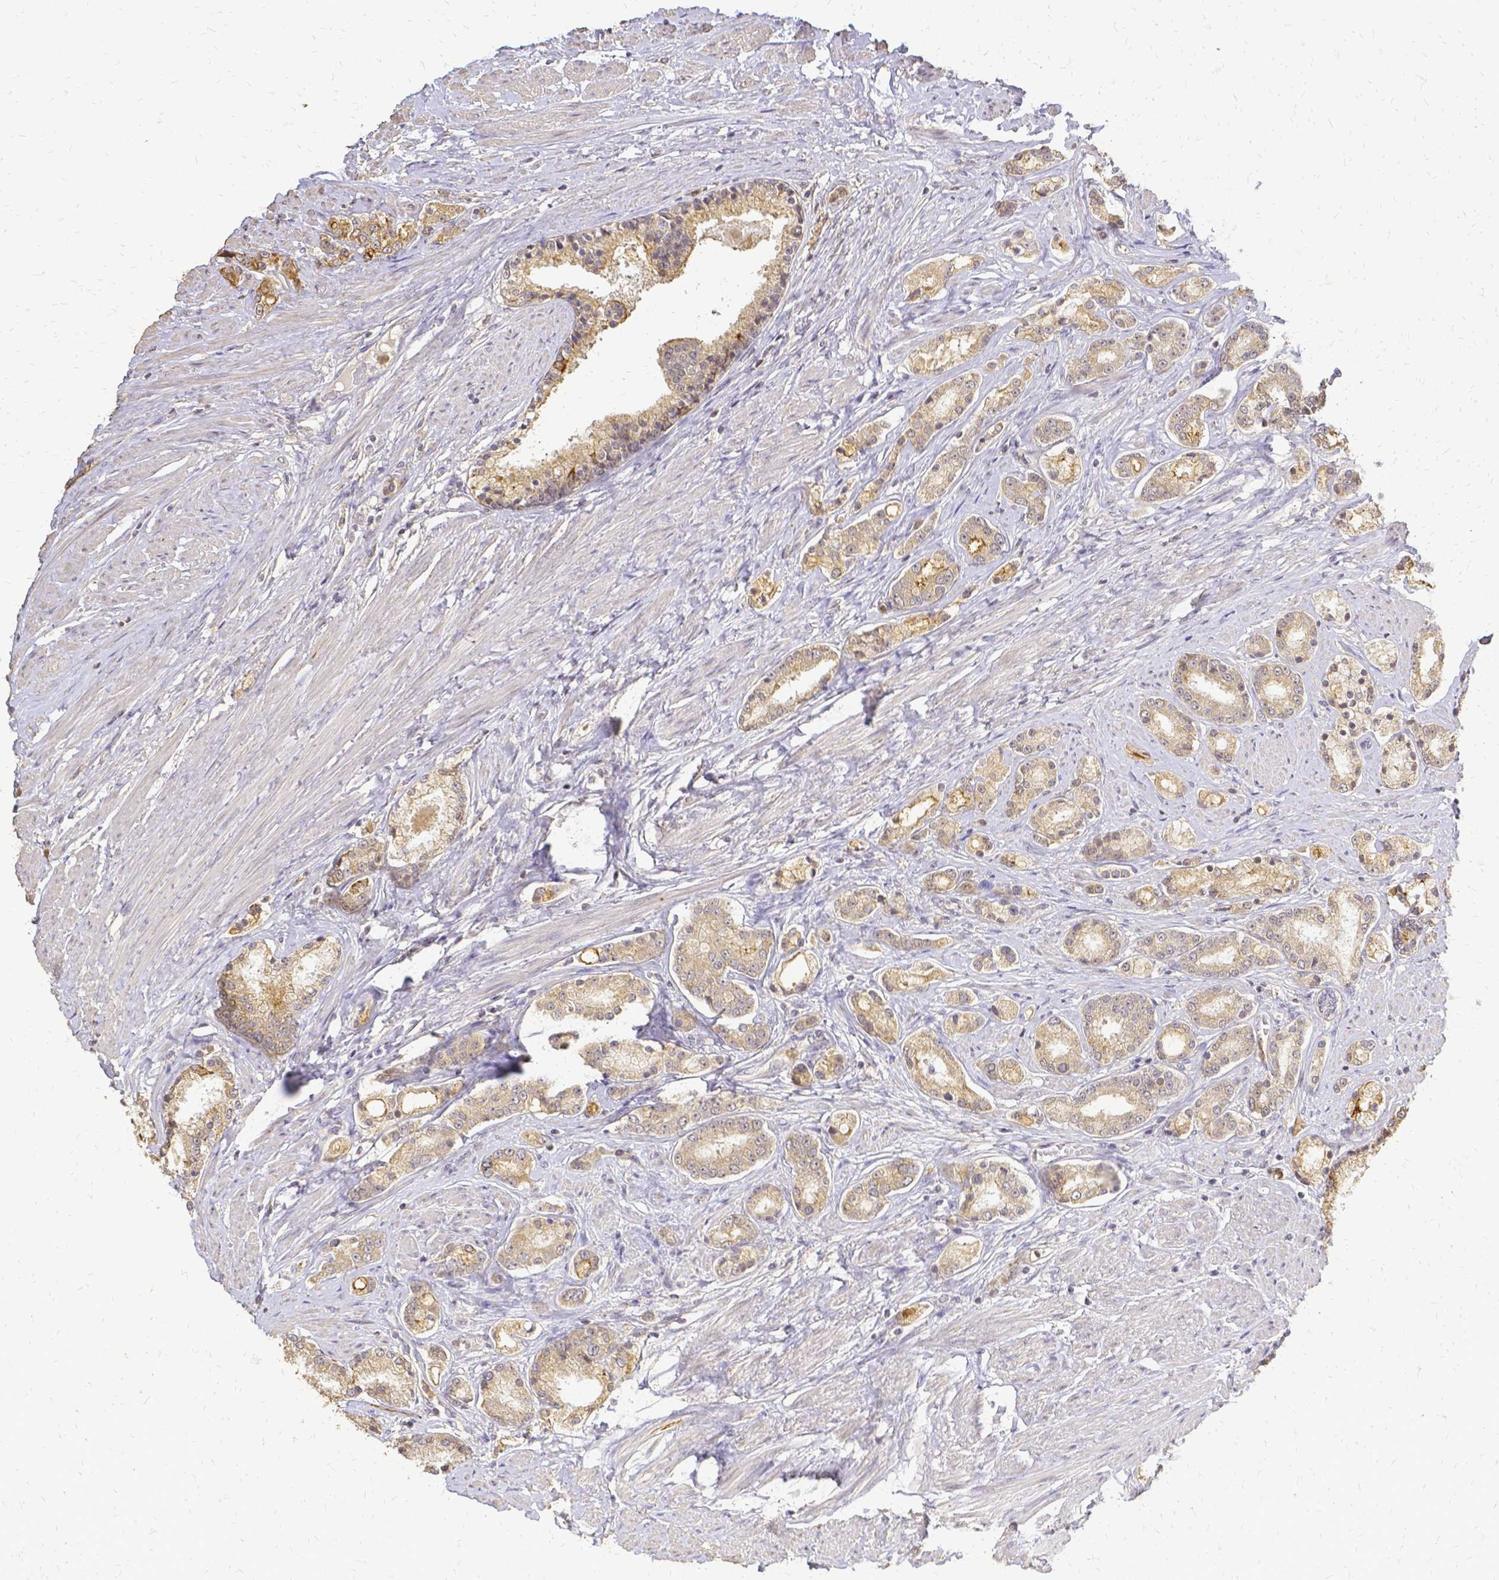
{"staining": {"intensity": "weak", "quantity": ">75%", "location": "cytoplasmic/membranous"}, "tissue": "prostate cancer", "cell_type": "Tumor cells", "image_type": "cancer", "snomed": [{"axis": "morphology", "description": "Adenocarcinoma, High grade"}, {"axis": "topography", "description": "Prostate"}], "caption": "Adenocarcinoma (high-grade) (prostate) stained with immunohistochemistry displays weak cytoplasmic/membranous staining in about >75% of tumor cells. The staining was performed using DAB (3,3'-diaminobenzidine) to visualize the protein expression in brown, while the nuclei were stained in blue with hematoxylin (Magnification: 20x).", "gene": "CIB1", "patient": {"sex": "male", "age": 63}}